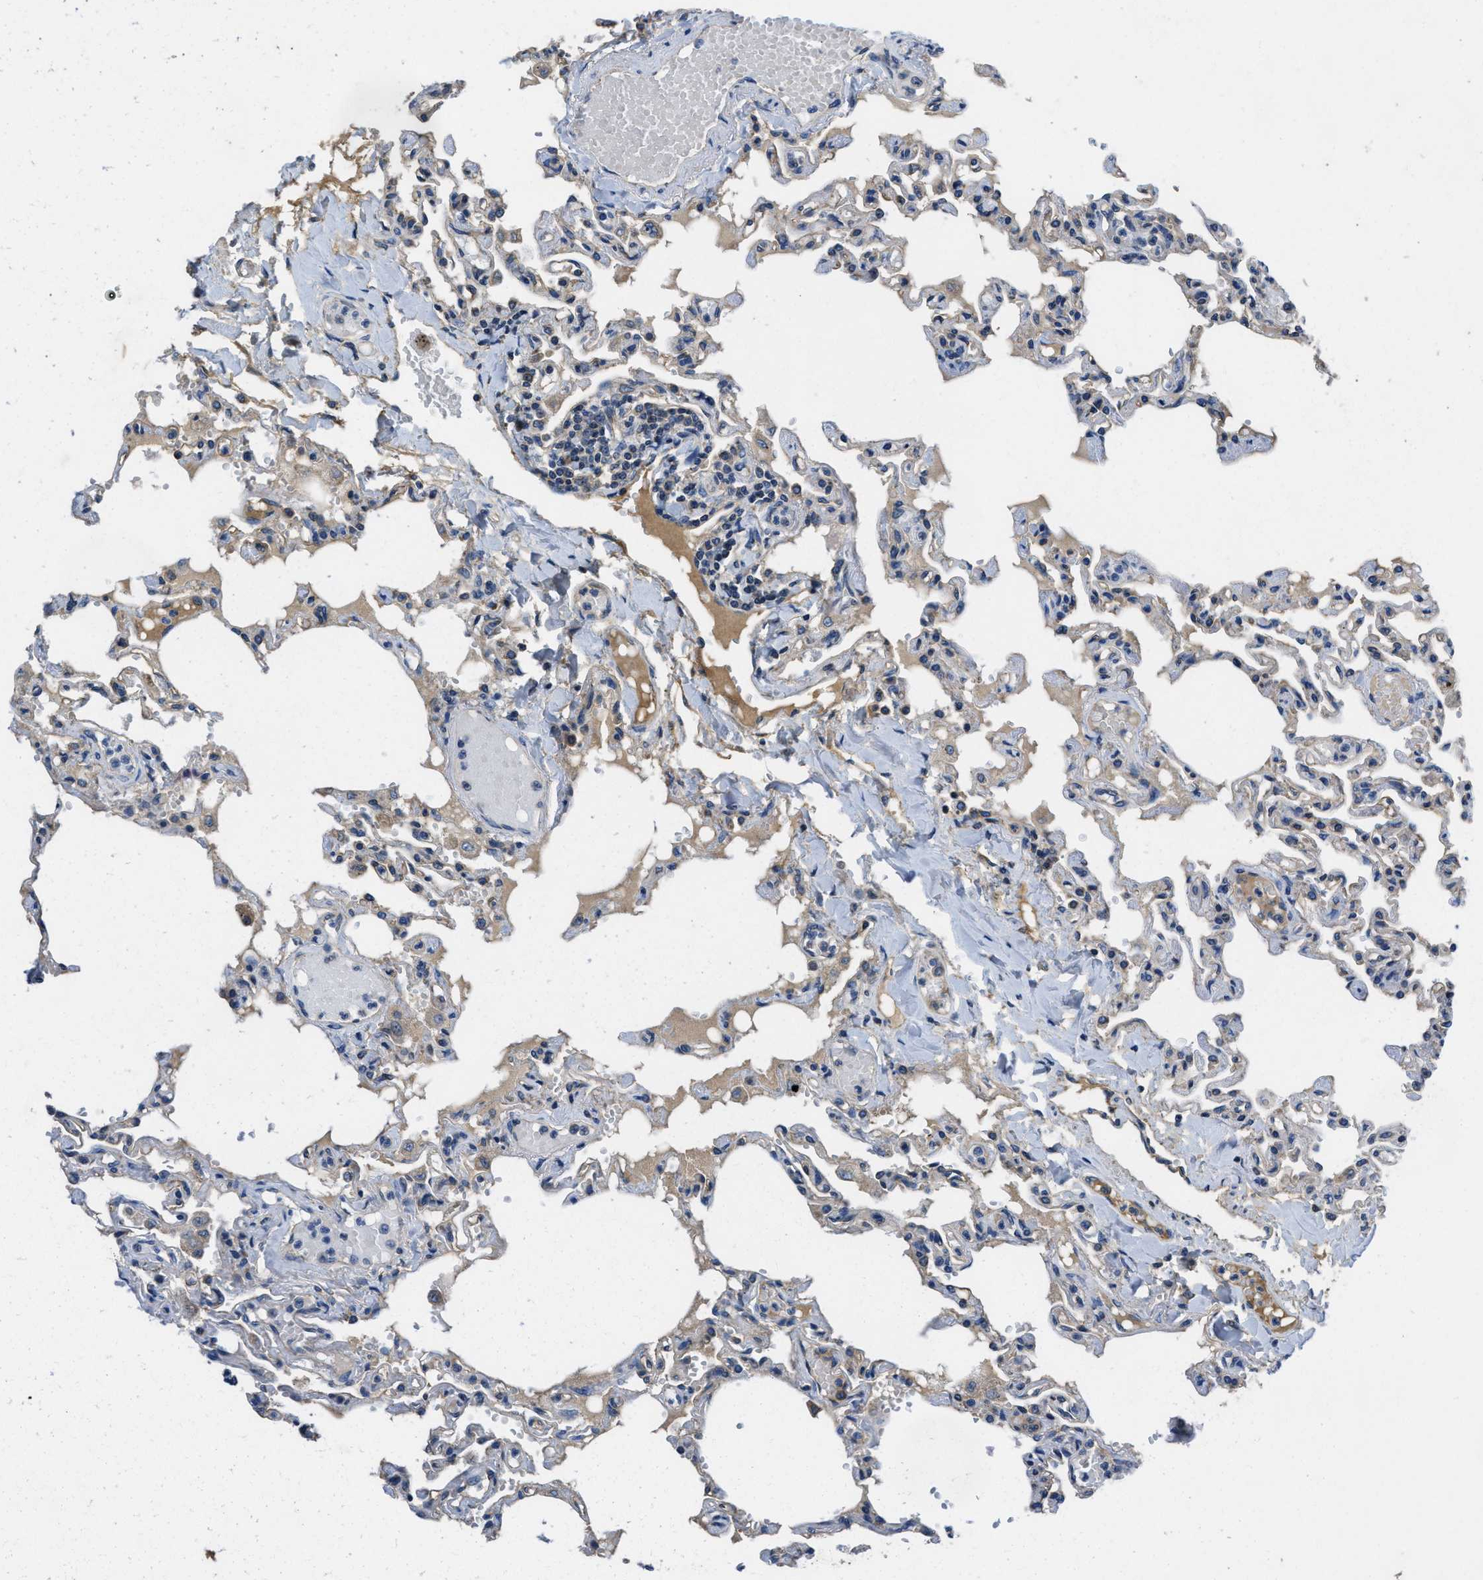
{"staining": {"intensity": "weak", "quantity": "25%-75%", "location": "cytoplasmic/membranous"}, "tissue": "lung", "cell_type": "Alveolar cells", "image_type": "normal", "snomed": [{"axis": "morphology", "description": "Normal tissue, NOS"}, {"axis": "topography", "description": "Lung"}], "caption": "Protein expression by IHC shows weak cytoplasmic/membranous staining in about 25%-75% of alveolar cells in normal lung. The staining is performed using DAB (3,3'-diaminobenzidine) brown chromogen to label protein expression. The nuclei are counter-stained blue using hematoxylin.", "gene": "GALK1", "patient": {"sex": "male", "age": 21}}